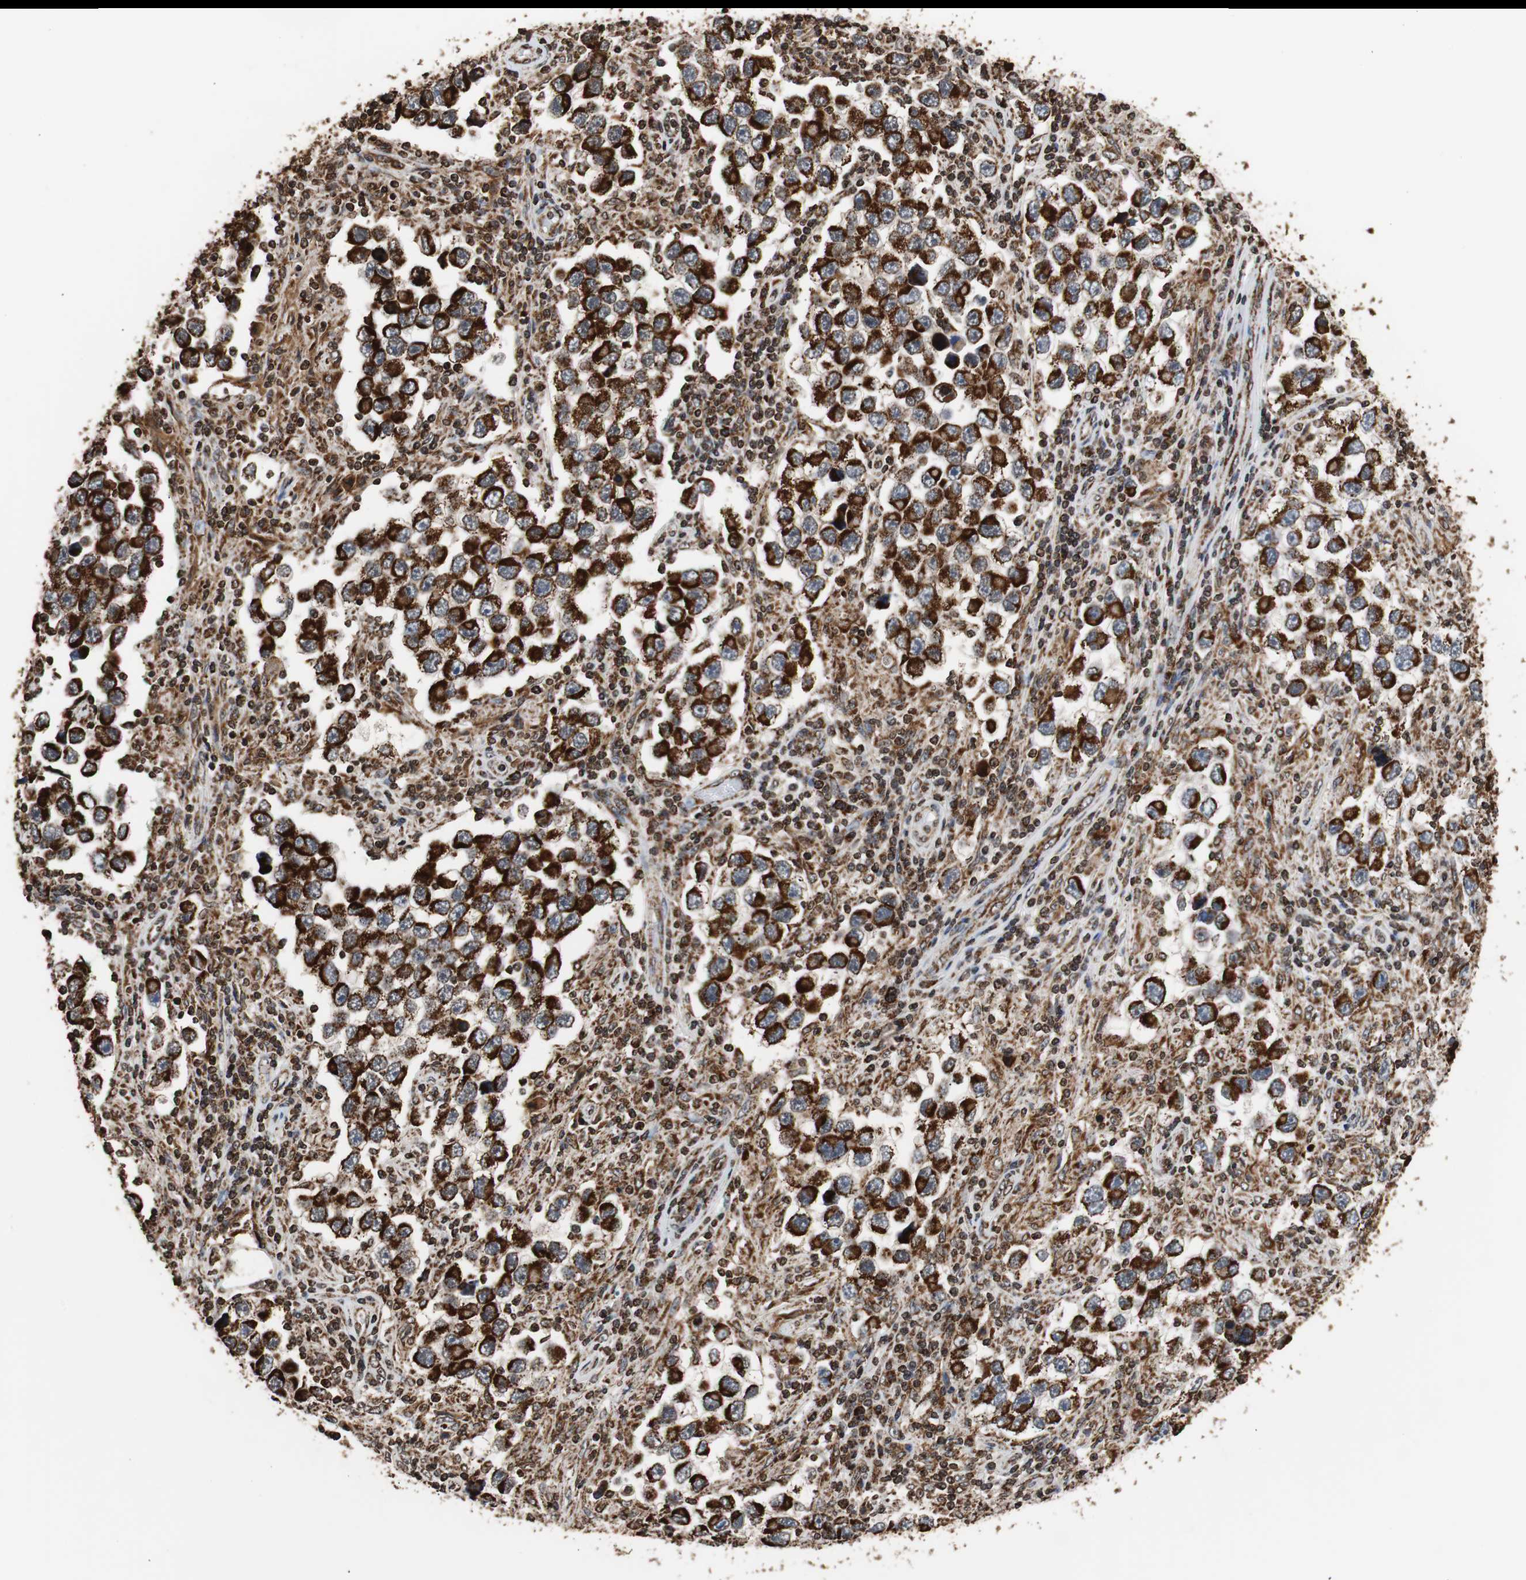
{"staining": {"intensity": "strong", "quantity": ">75%", "location": "cytoplasmic/membranous"}, "tissue": "testis cancer", "cell_type": "Tumor cells", "image_type": "cancer", "snomed": [{"axis": "morphology", "description": "Carcinoma, Embryonal, NOS"}, {"axis": "topography", "description": "Testis"}], "caption": "Approximately >75% of tumor cells in human testis cancer reveal strong cytoplasmic/membranous protein staining as visualized by brown immunohistochemical staining.", "gene": "HSPA9", "patient": {"sex": "male", "age": 21}}